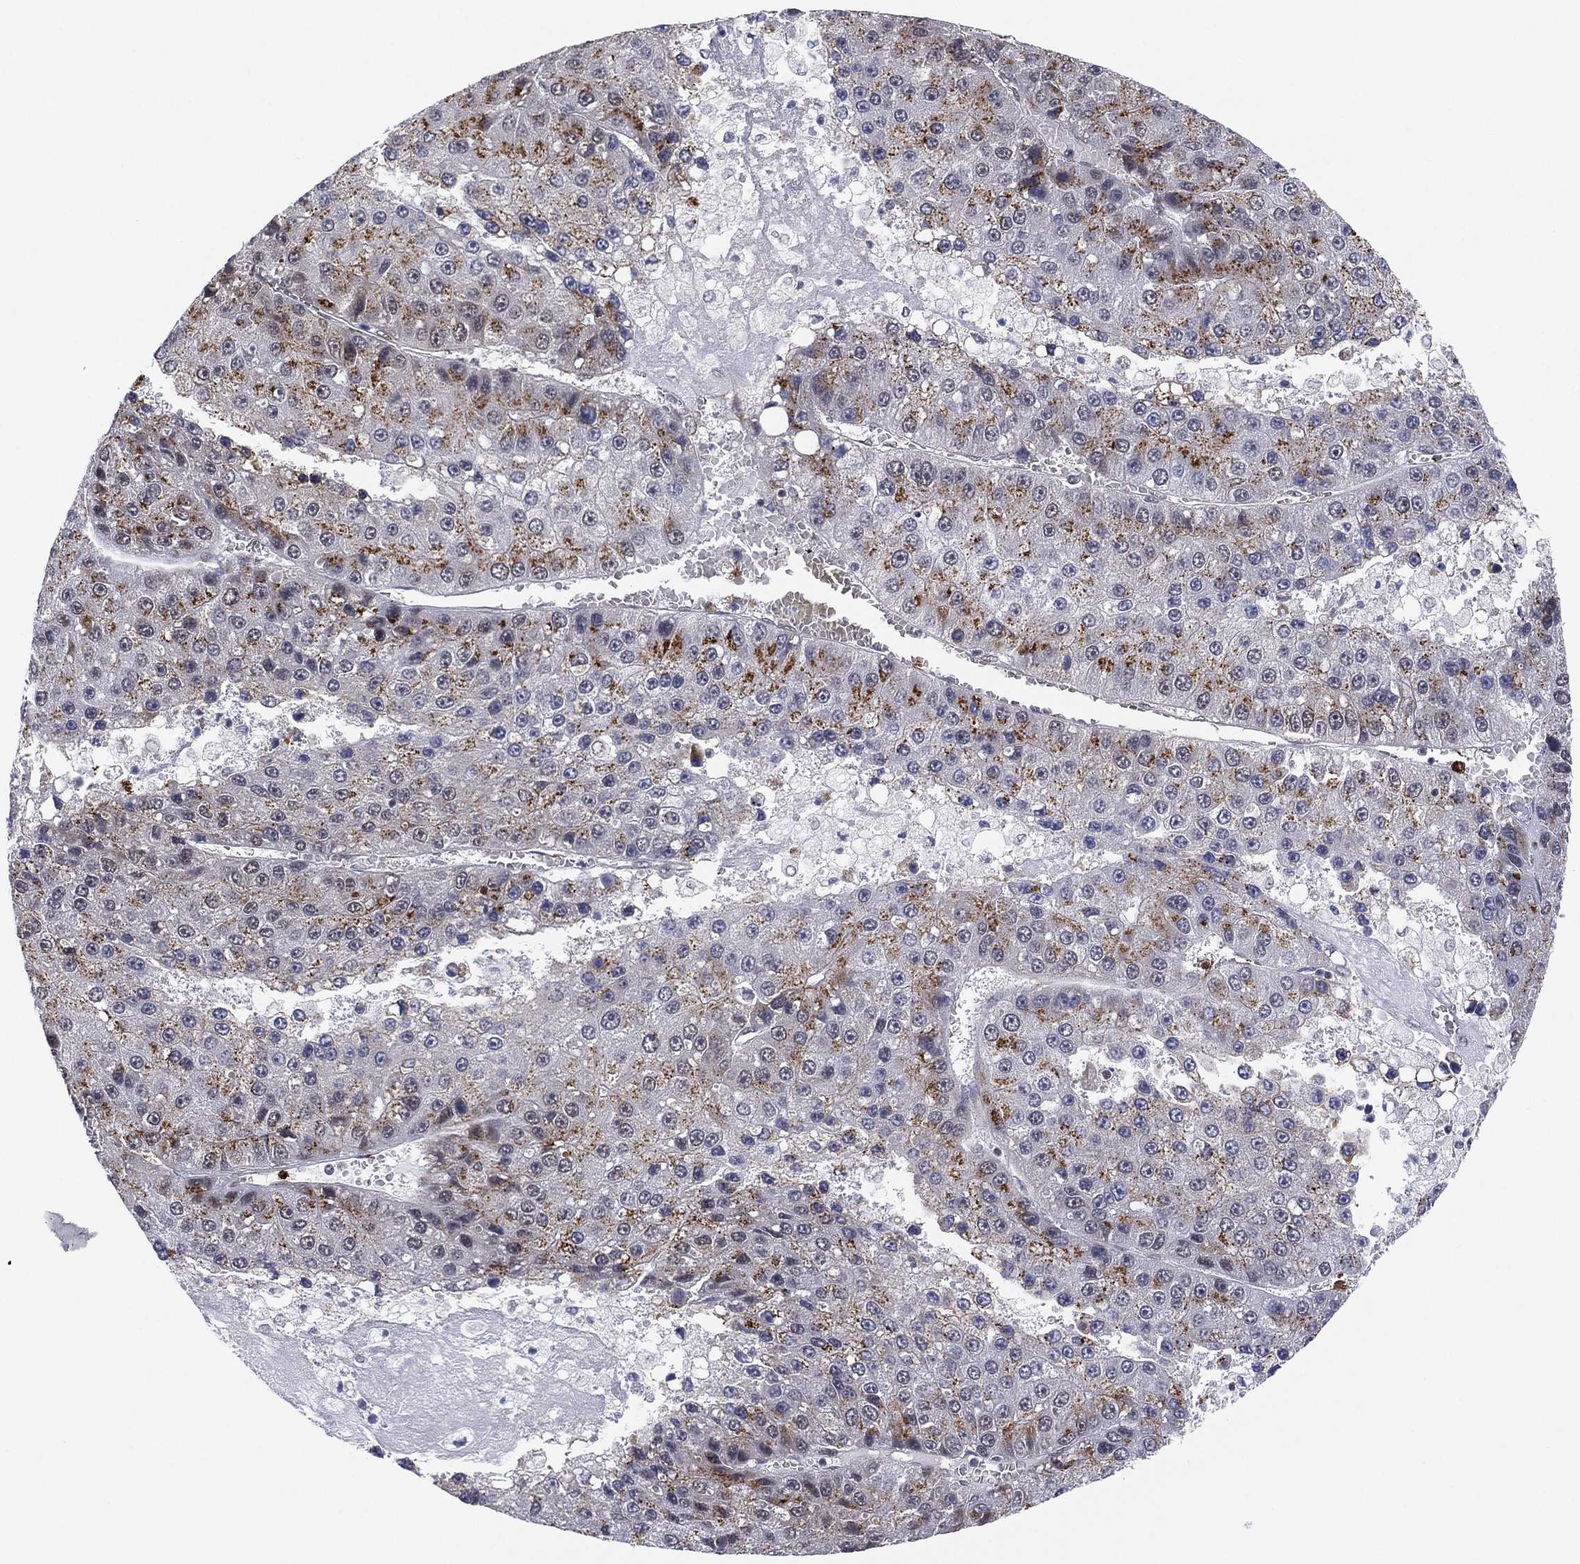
{"staining": {"intensity": "weak", "quantity": "25%-75%", "location": "cytoplasmic/membranous"}, "tissue": "liver cancer", "cell_type": "Tumor cells", "image_type": "cancer", "snomed": [{"axis": "morphology", "description": "Carcinoma, Hepatocellular, NOS"}, {"axis": "topography", "description": "Liver"}], "caption": "Protein analysis of liver hepatocellular carcinoma tissue reveals weak cytoplasmic/membranous positivity in about 25%-75% of tumor cells.", "gene": "CD177", "patient": {"sex": "female", "age": 73}}